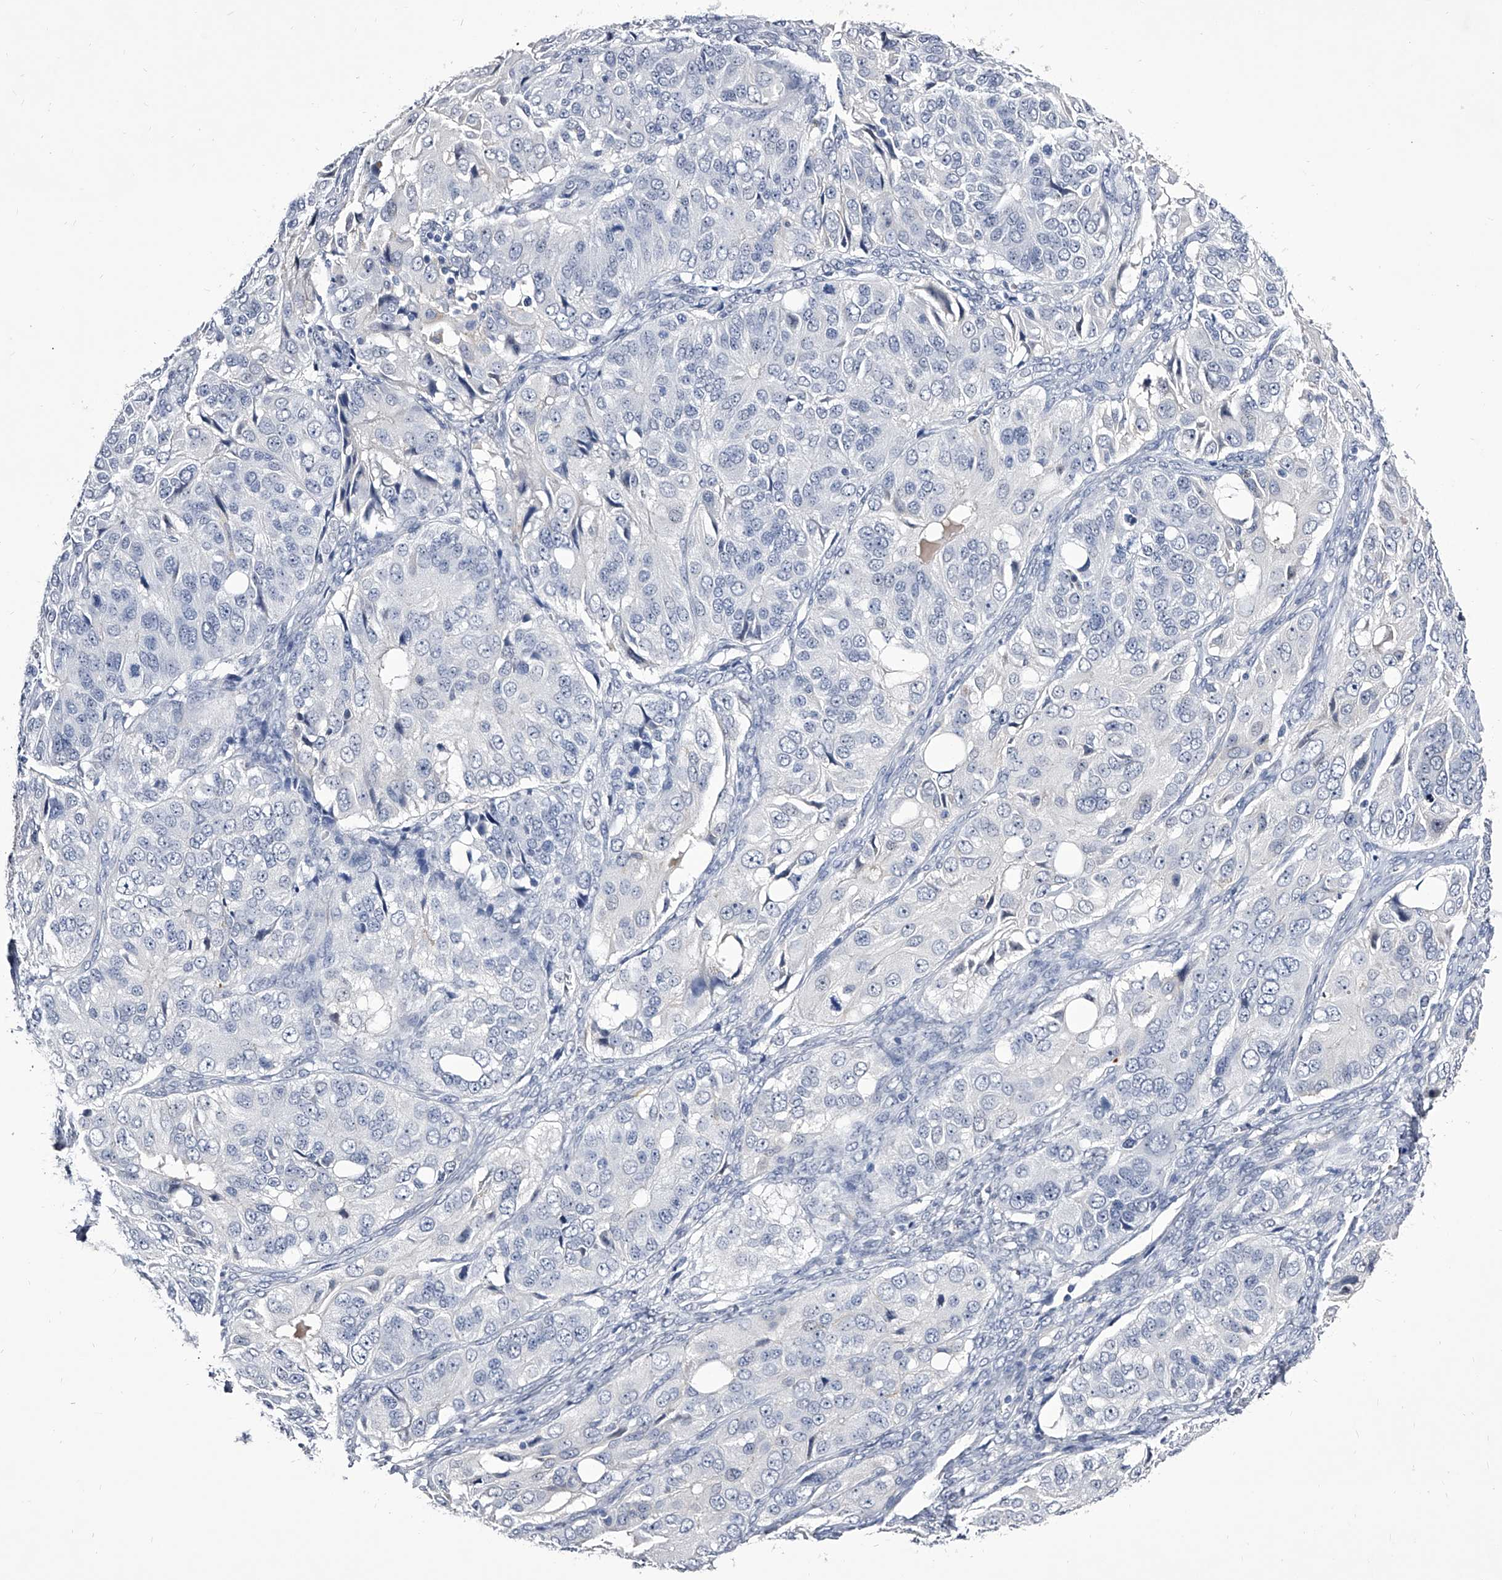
{"staining": {"intensity": "negative", "quantity": "none", "location": "none"}, "tissue": "ovarian cancer", "cell_type": "Tumor cells", "image_type": "cancer", "snomed": [{"axis": "morphology", "description": "Carcinoma, endometroid"}, {"axis": "topography", "description": "Ovary"}], "caption": "DAB (3,3'-diaminobenzidine) immunohistochemical staining of human ovarian cancer demonstrates no significant staining in tumor cells.", "gene": "CRISP2", "patient": {"sex": "female", "age": 51}}